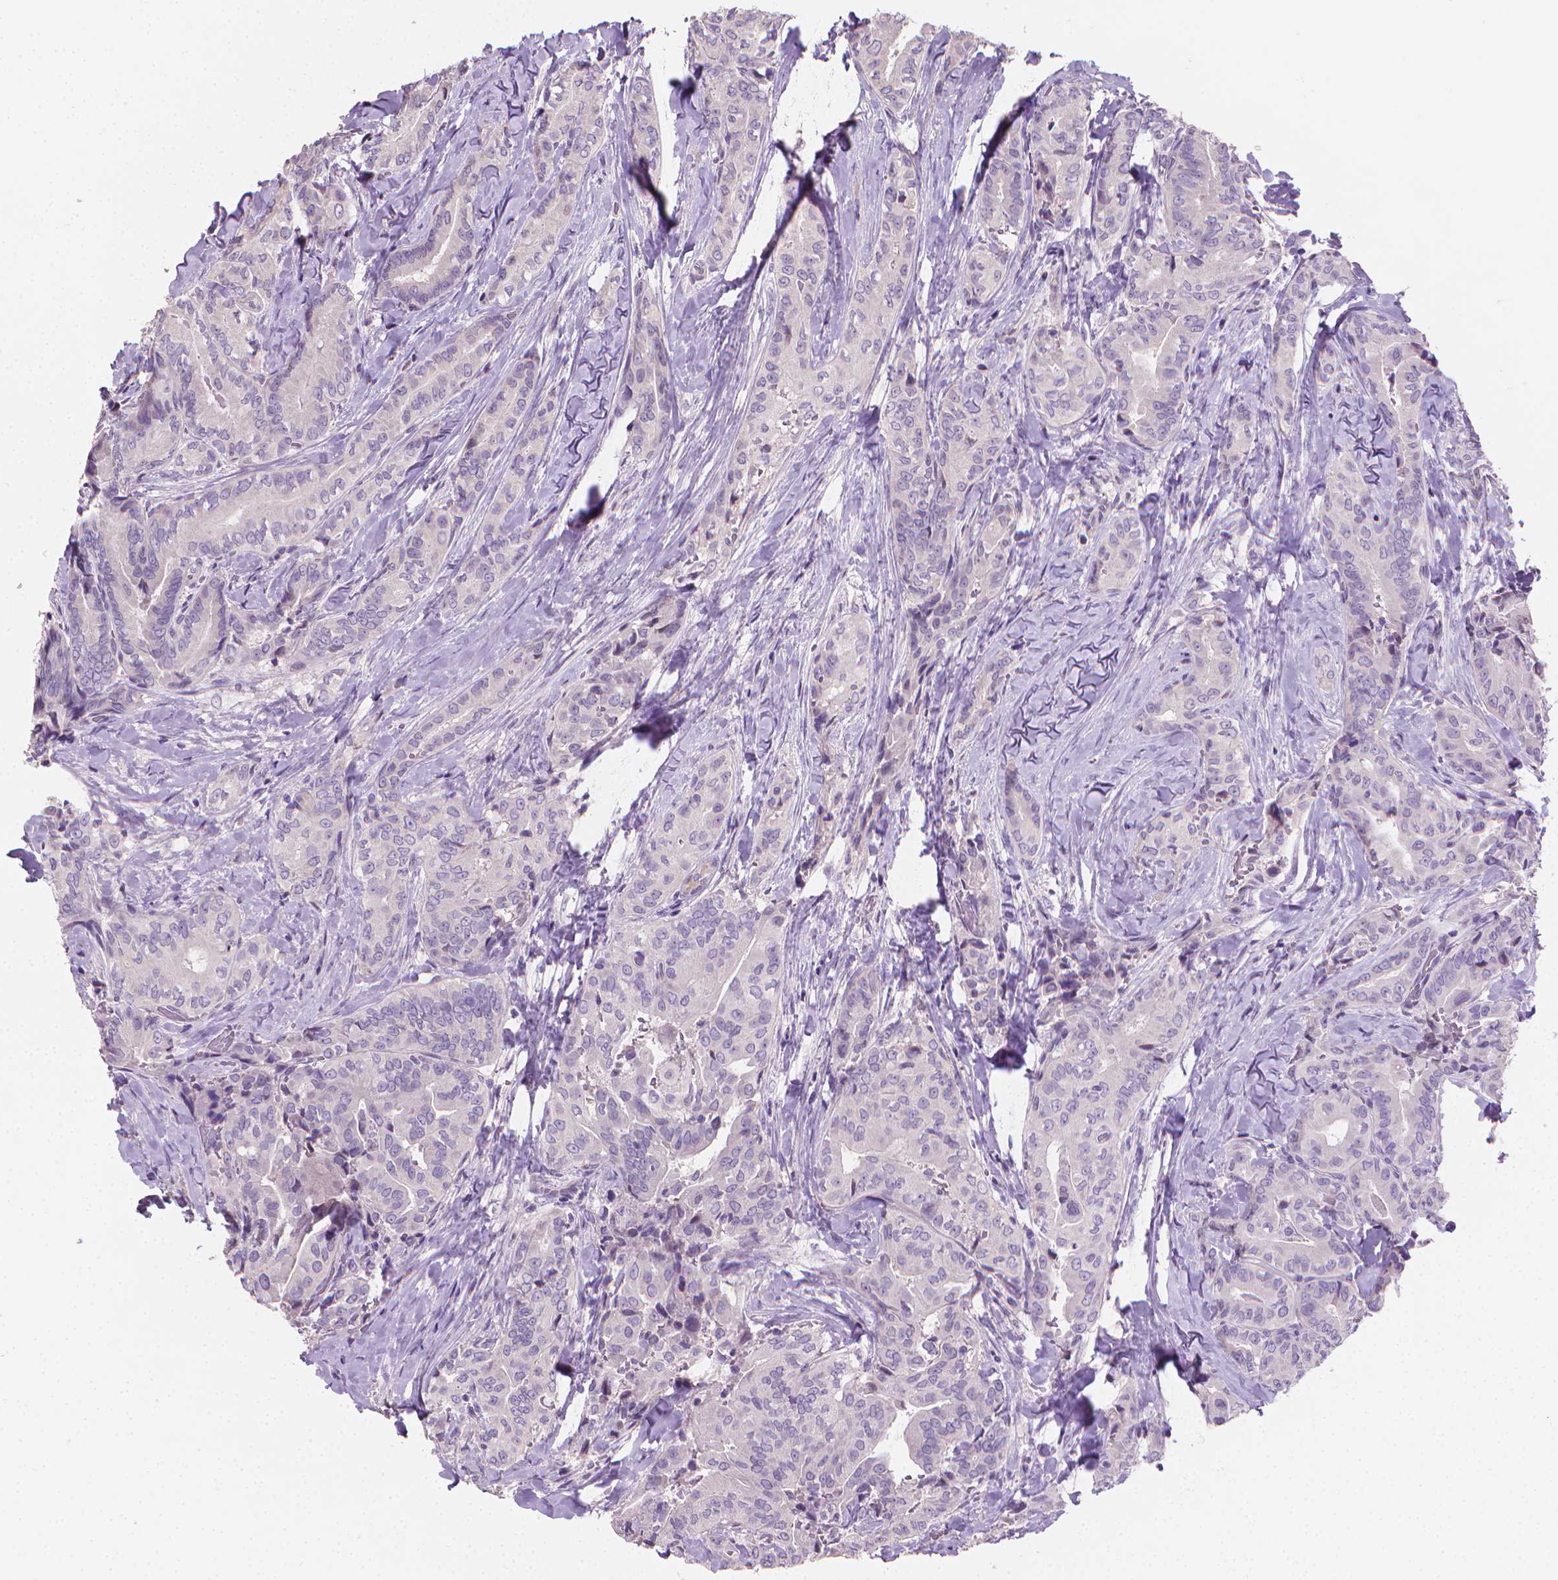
{"staining": {"intensity": "negative", "quantity": "none", "location": "none"}, "tissue": "thyroid cancer", "cell_type": "Tumor cells", "image_type": "cancer", "snomed": [{"axis": "morphology", "description": "Papillary adenocarcinoma, NOS"}, {"axis": "topography", "description": "Thyroid gland"}], "caption": "Tumor cells show no significant staining in thyroid cancer (papillary adenocarcinoma).", "gene": "CLXN", "patient": {"sex": "male", "age": 61}}